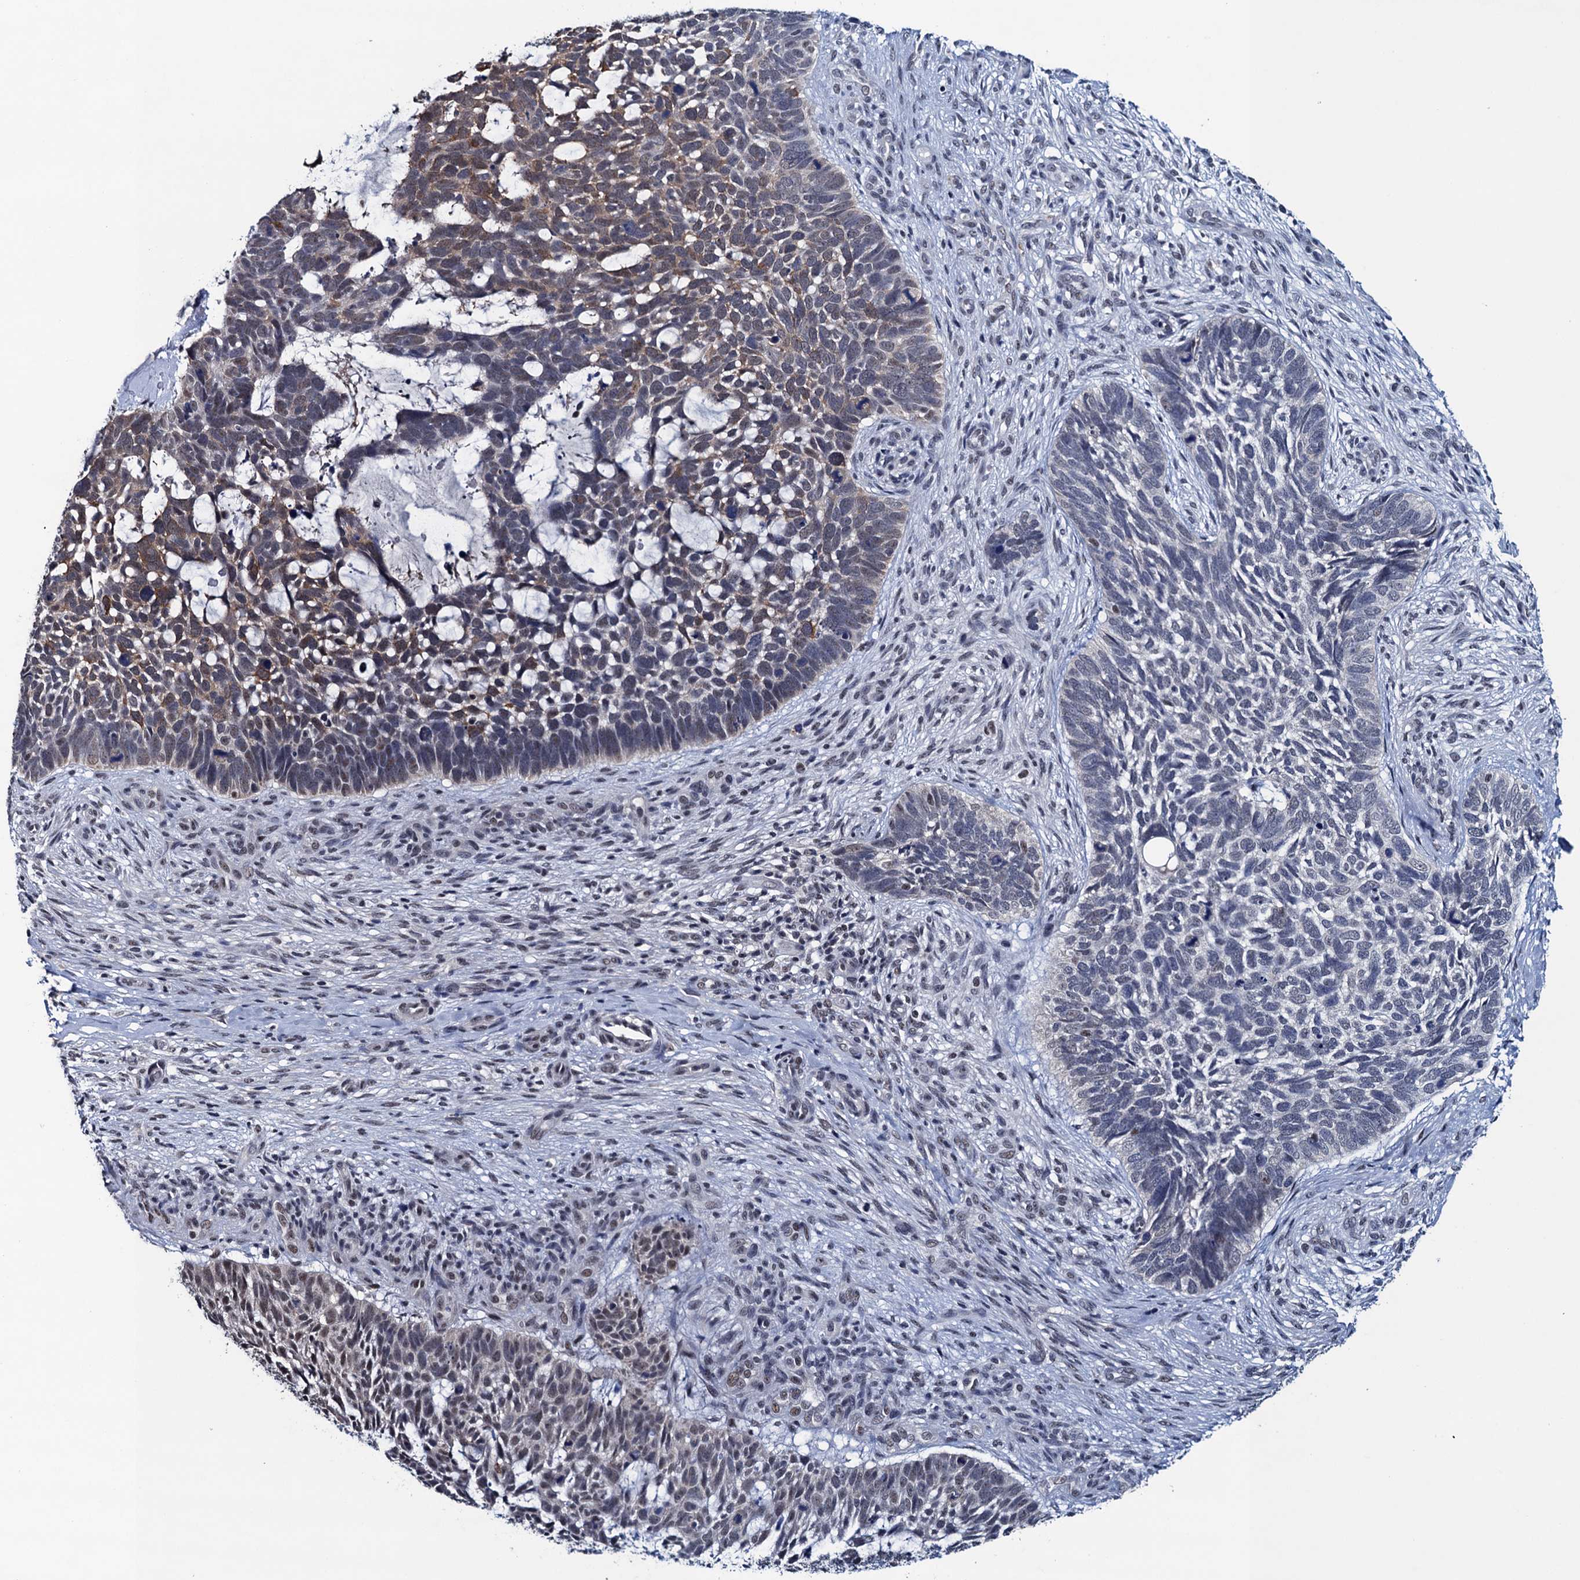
{"staining": {"intensity": "weak", "quantity": "25%-75%", "location": "nuclear"}, "tissue": "skin cancer", "cell_type": "Tumor cells", "image_type": "cancer", "snomed": [{"axis": "morphology", "description": "Basal cell carcinoma"}, {"axis": "topography", "description": "Skin"}], "caption": "Immunohistochemical staining of skin basal cell carcinoma demonstrates low levels of weak nuclear staining in about 25%-75% of tumor cells.", "gene": "FNBP4", "patient": {"sex": "male", "age": 88}}